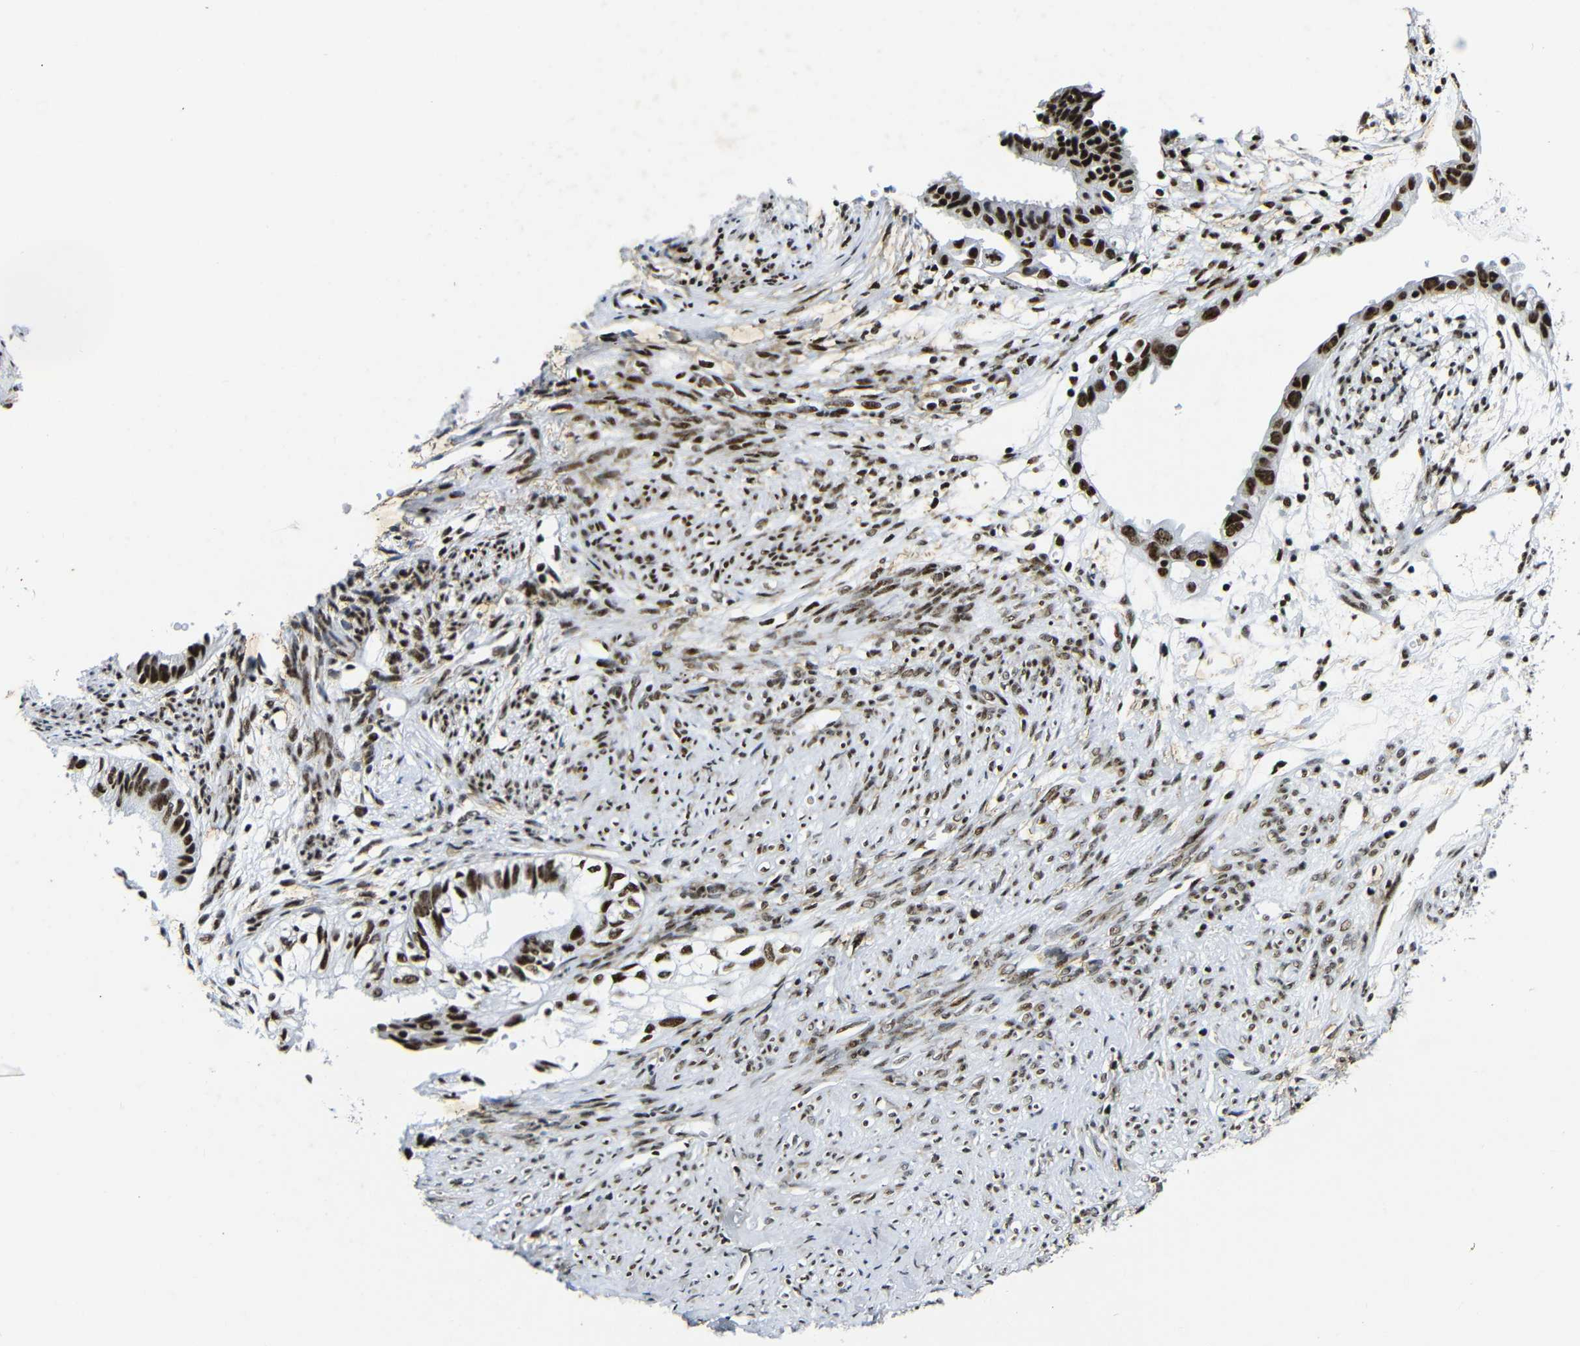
{"staining": {"intensity": "strong", "quantity": ">75%", "location": "nuclear"}, "tissue": "cervical cancer", "cell_type": "Tumor cells", "image_type": "cancer", "snomed": [{"axis": "morphology", "description": "Normal tissue, NOS"}, {"axis": "morphology", "description": "Adenocarcinoma, NOS"}, {"axis": "topography", "description": "Cervix"}, {"axis": "topography", "description": "Endometrium"}], "caption": "Immunohistochemical staining of adenocarcinoma (cervical) exhibits strong nuclear protein staining in about >75% of tumor cells. (DAB (3,3'-diaminobenzidine) IHC with brightfield microscopy, high magnification).", "gene": "SRSF1", "patient": {"sex": "female", "age": 86}}